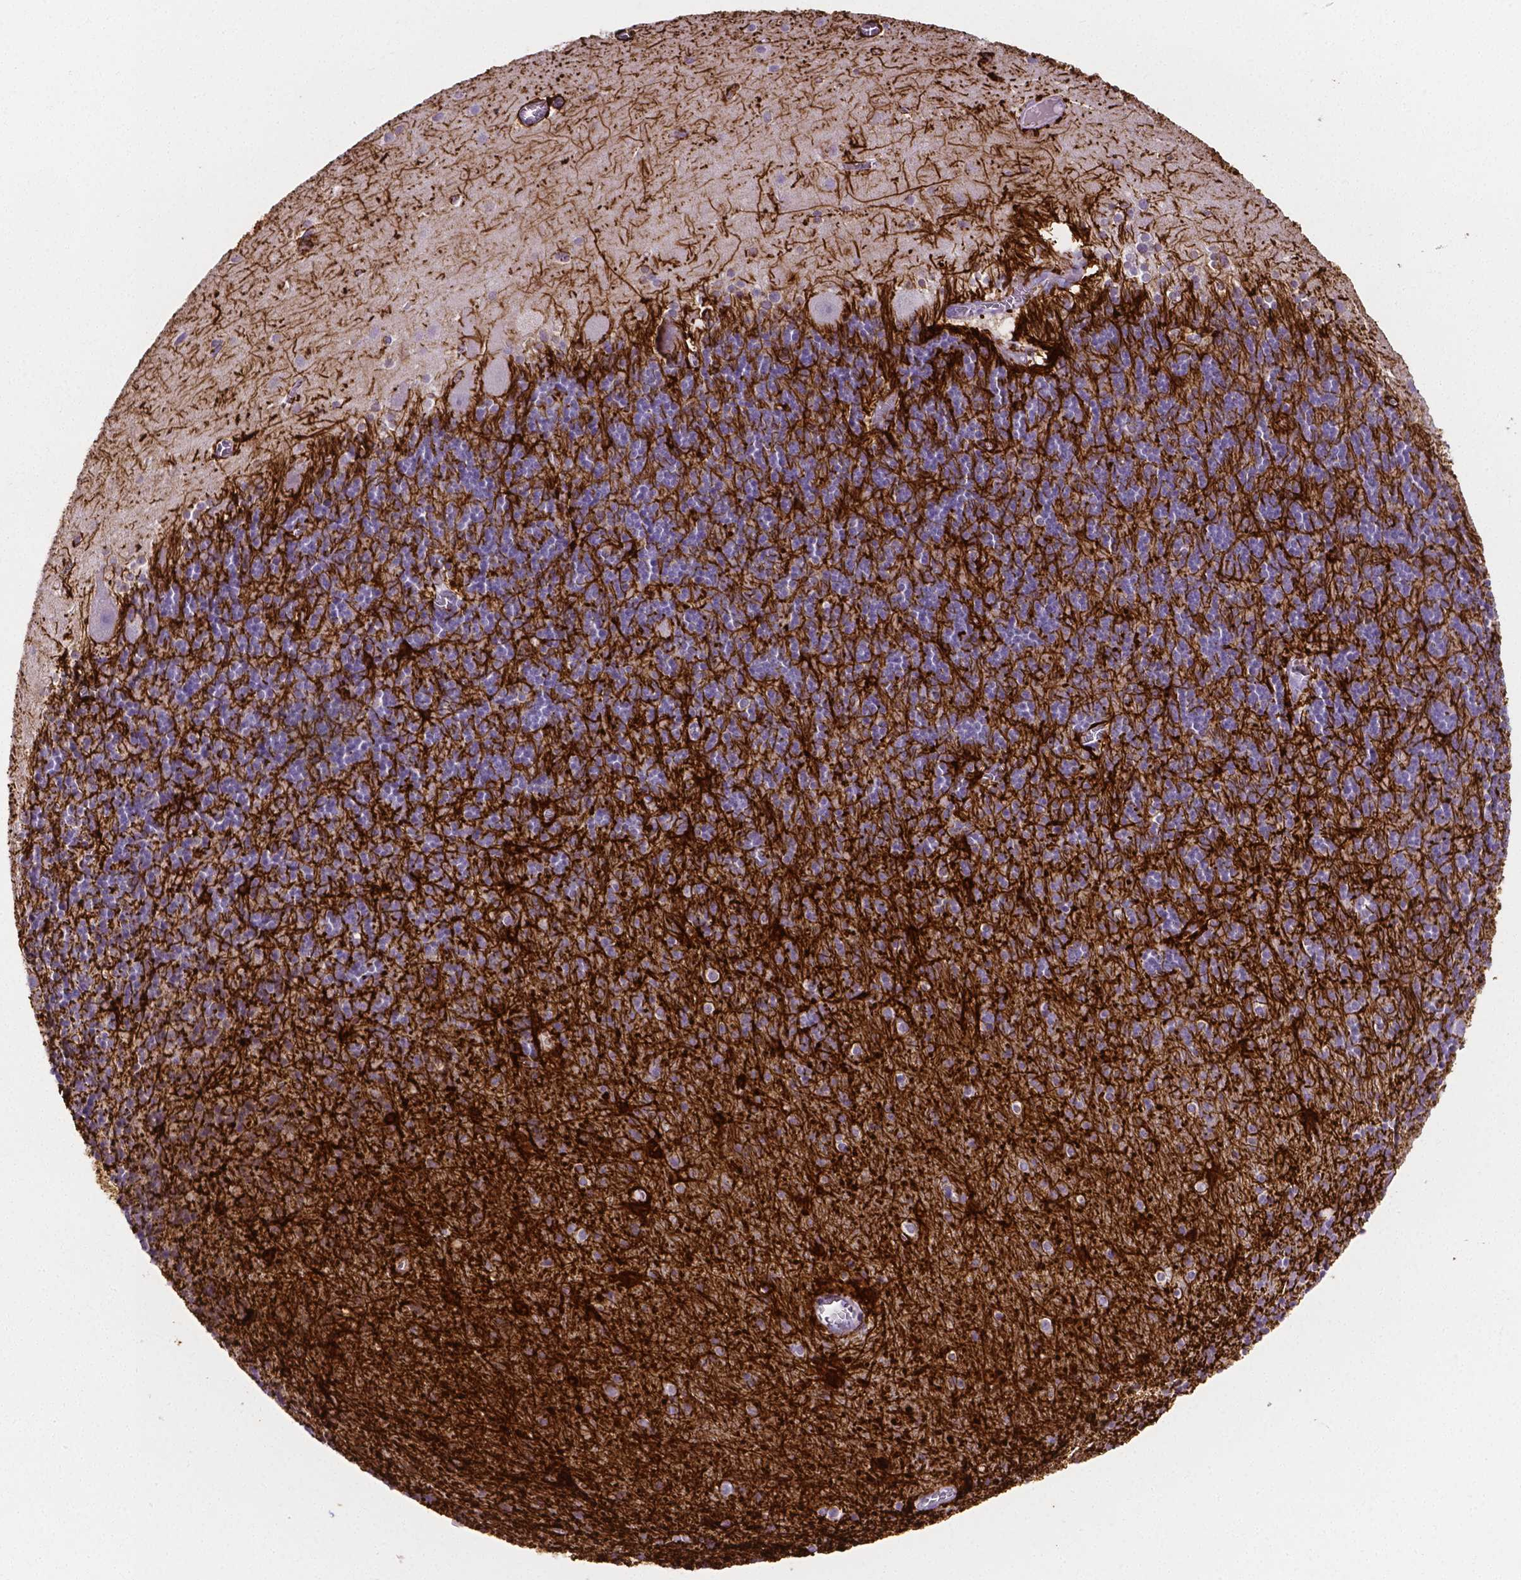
{"staining": {"intensity": "negative", "quantity": "none", "location": "none"}, "tissue": "cerebellum", "cell_type": "Cells in granular layer", "image_type": "normal", "snomed": [{"axis": "morphology", "description": "Normal tissue, NOS"}, {"axis": "topography", "description": "Cerebellum"}], "caption": "Immunohistochemistry photomicrograph of unremarkable cerebellum: cerebellum stained with DAB (3,3'-diaminobenzidine) exhibits no significant protein positivity in cells in granular layer. The staining is performed using DAB (3,3'-diaminobenzidine) brown chromogen with nuclei counter-stained in using hematoxylin.", "gene": "SLC22A2", "patient": {"sex": "male", "age": 70}}